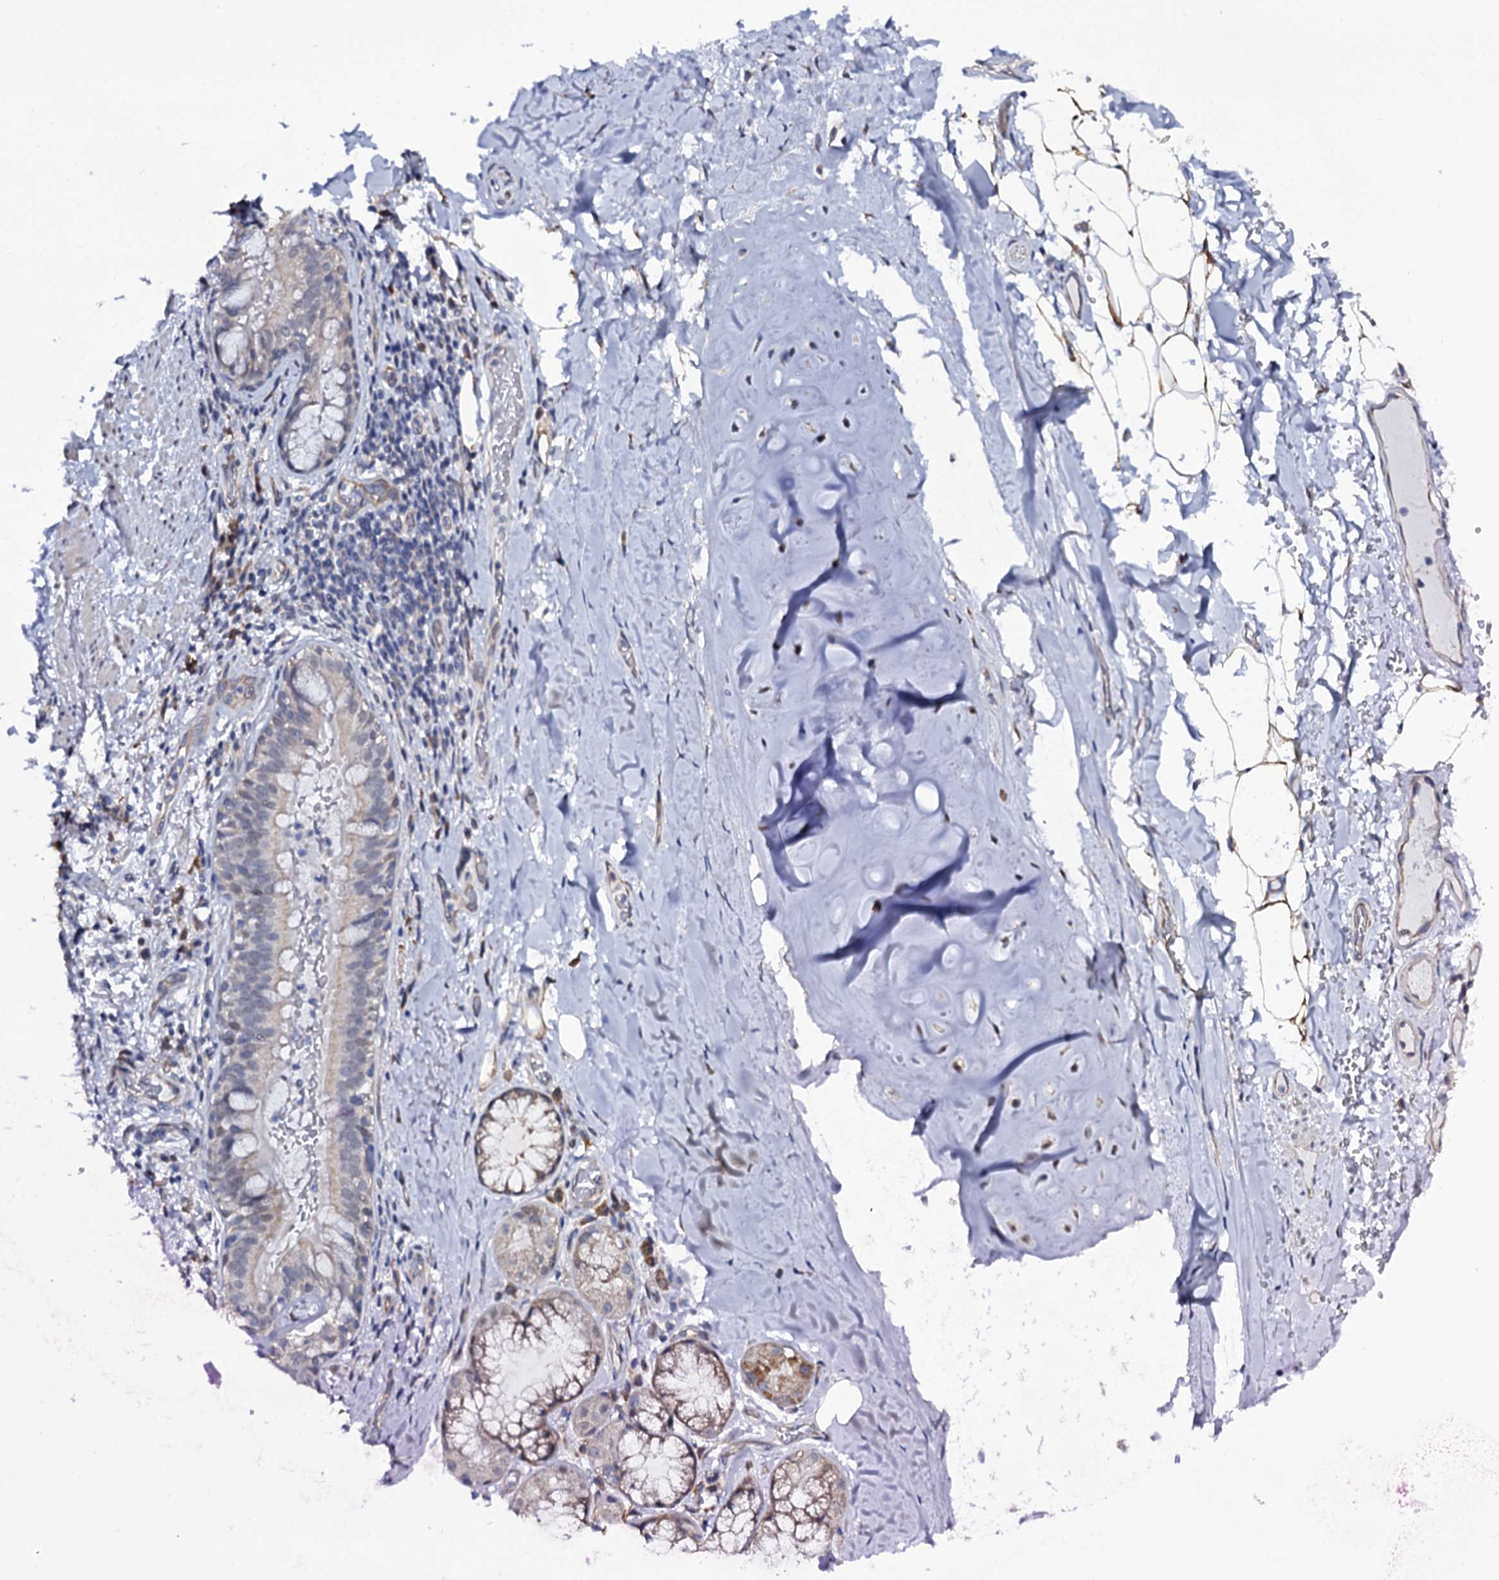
{"staining": {"intensity": "strong", "quantity": ">75%", "location": "cytoplasmic/membranous"}, "tissue": "adipose tissue", "cell_type": "Adipocytes", "image_type": "normal", "snomed": [{"axis": "morphology", "description": "Normal tissue, NOS"}, {"axis": "topography", "description": "Lymph node"}, {"axis": "topography", "description": "Cartilage tissue"}, {"axis": "topography", "description": "Bronchus"}], "caption": "About >75% of adipocytes in benign adipose tissue demonstrate strong cytoplasmic/membranous protein positivity as visualized by brown immunohistochemical staining.", "gene": "GAREM1", "patient": {"sex": "male", "age": 63}}